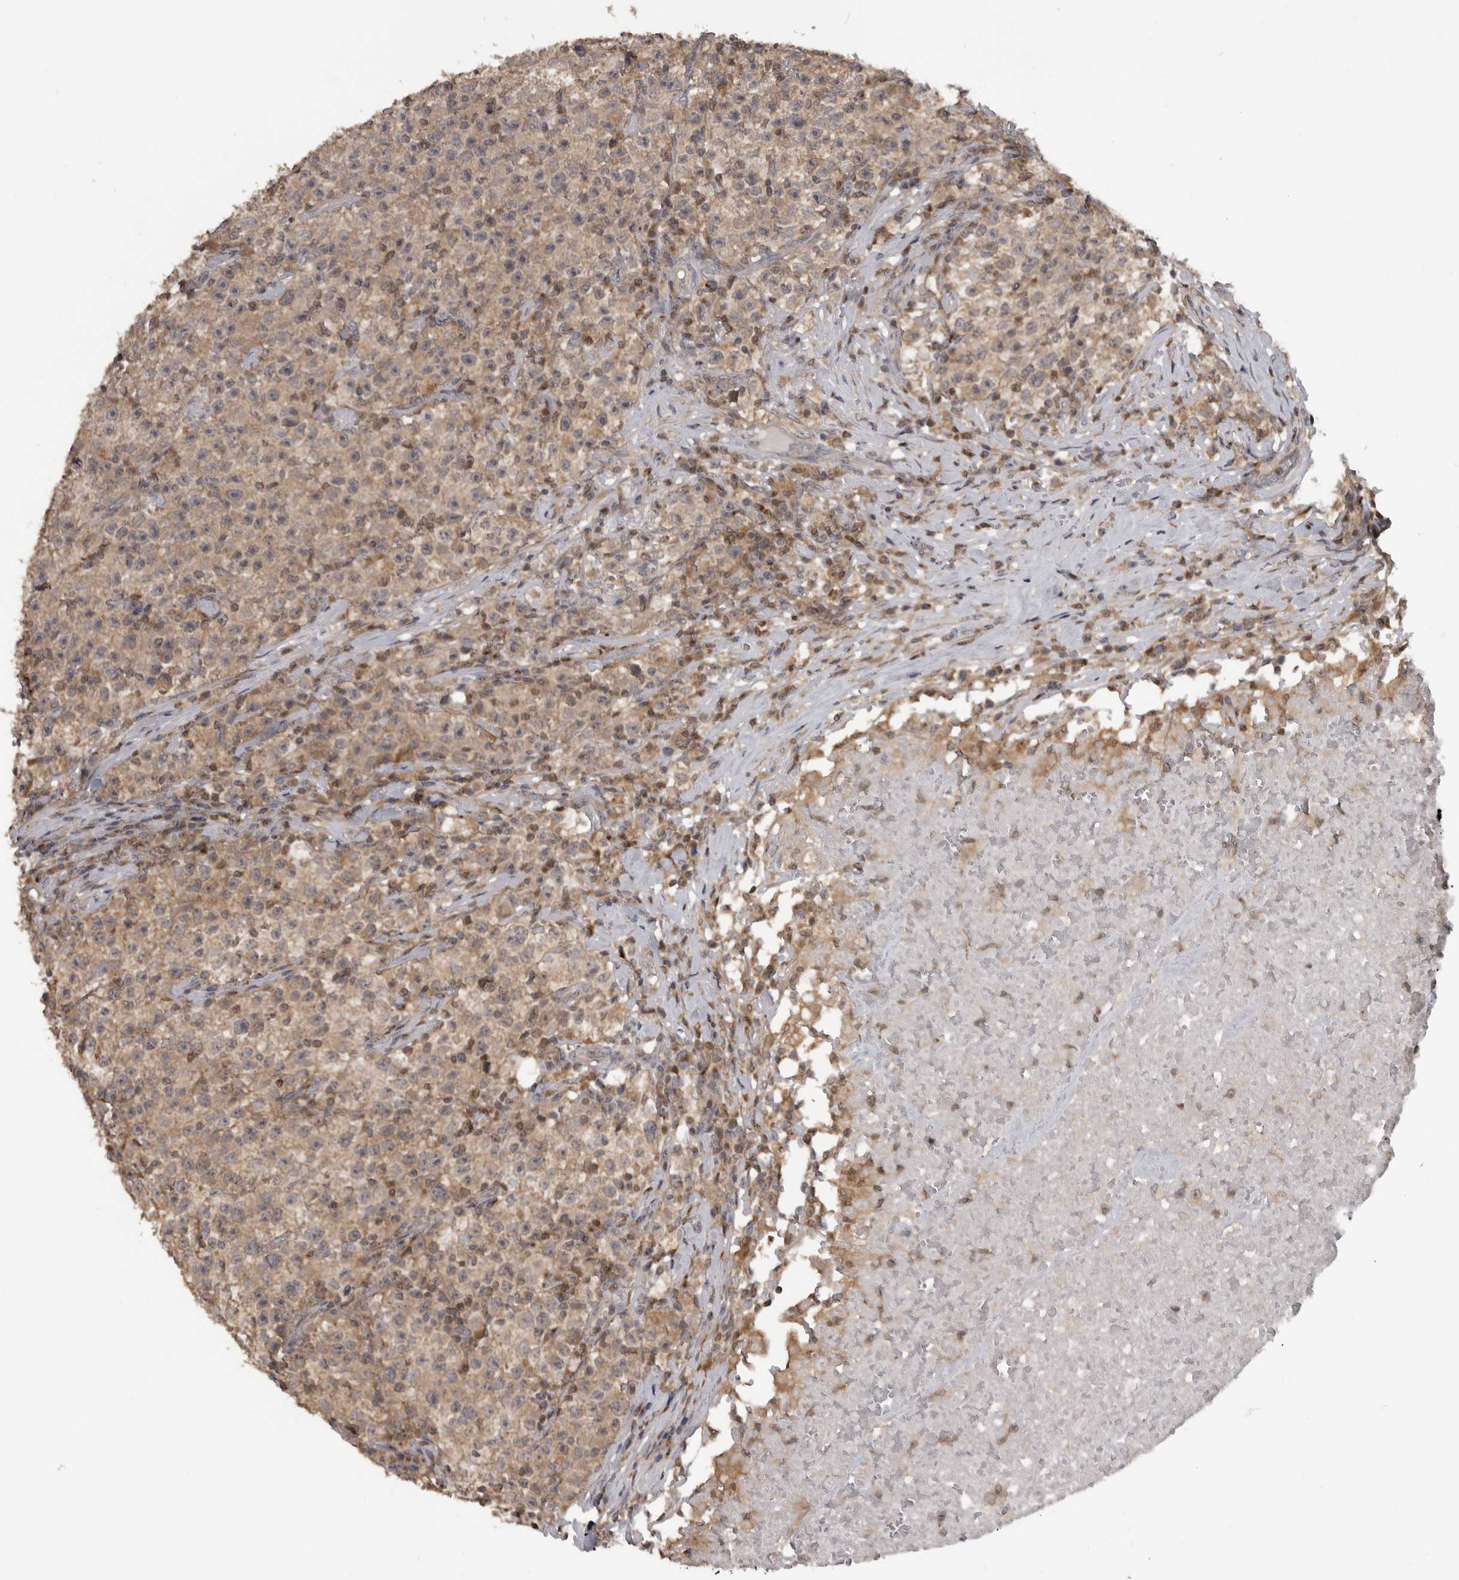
{"staining": {"intensity": "weak", "quantity": ">75%", "location": "cytoplasmic/membranous"}, "tissue": "testis cancer", "cell_type": "Tumor cells", "image_type": "cancer", "snomed": [{"axis": "morphology", "description": "Seminoma, NOS"}, {"axis": "topography", "description": "Testis"}], "caption": "Immunohistochemistry histopathology image of testis seminoma stained for a protein (brown), which shows low levels of weak cytoplasmic/membranous positivity in about >75% of tumor cells.", "gene": "MAPK13", "patient": {"sex": "male", "age": 22}}